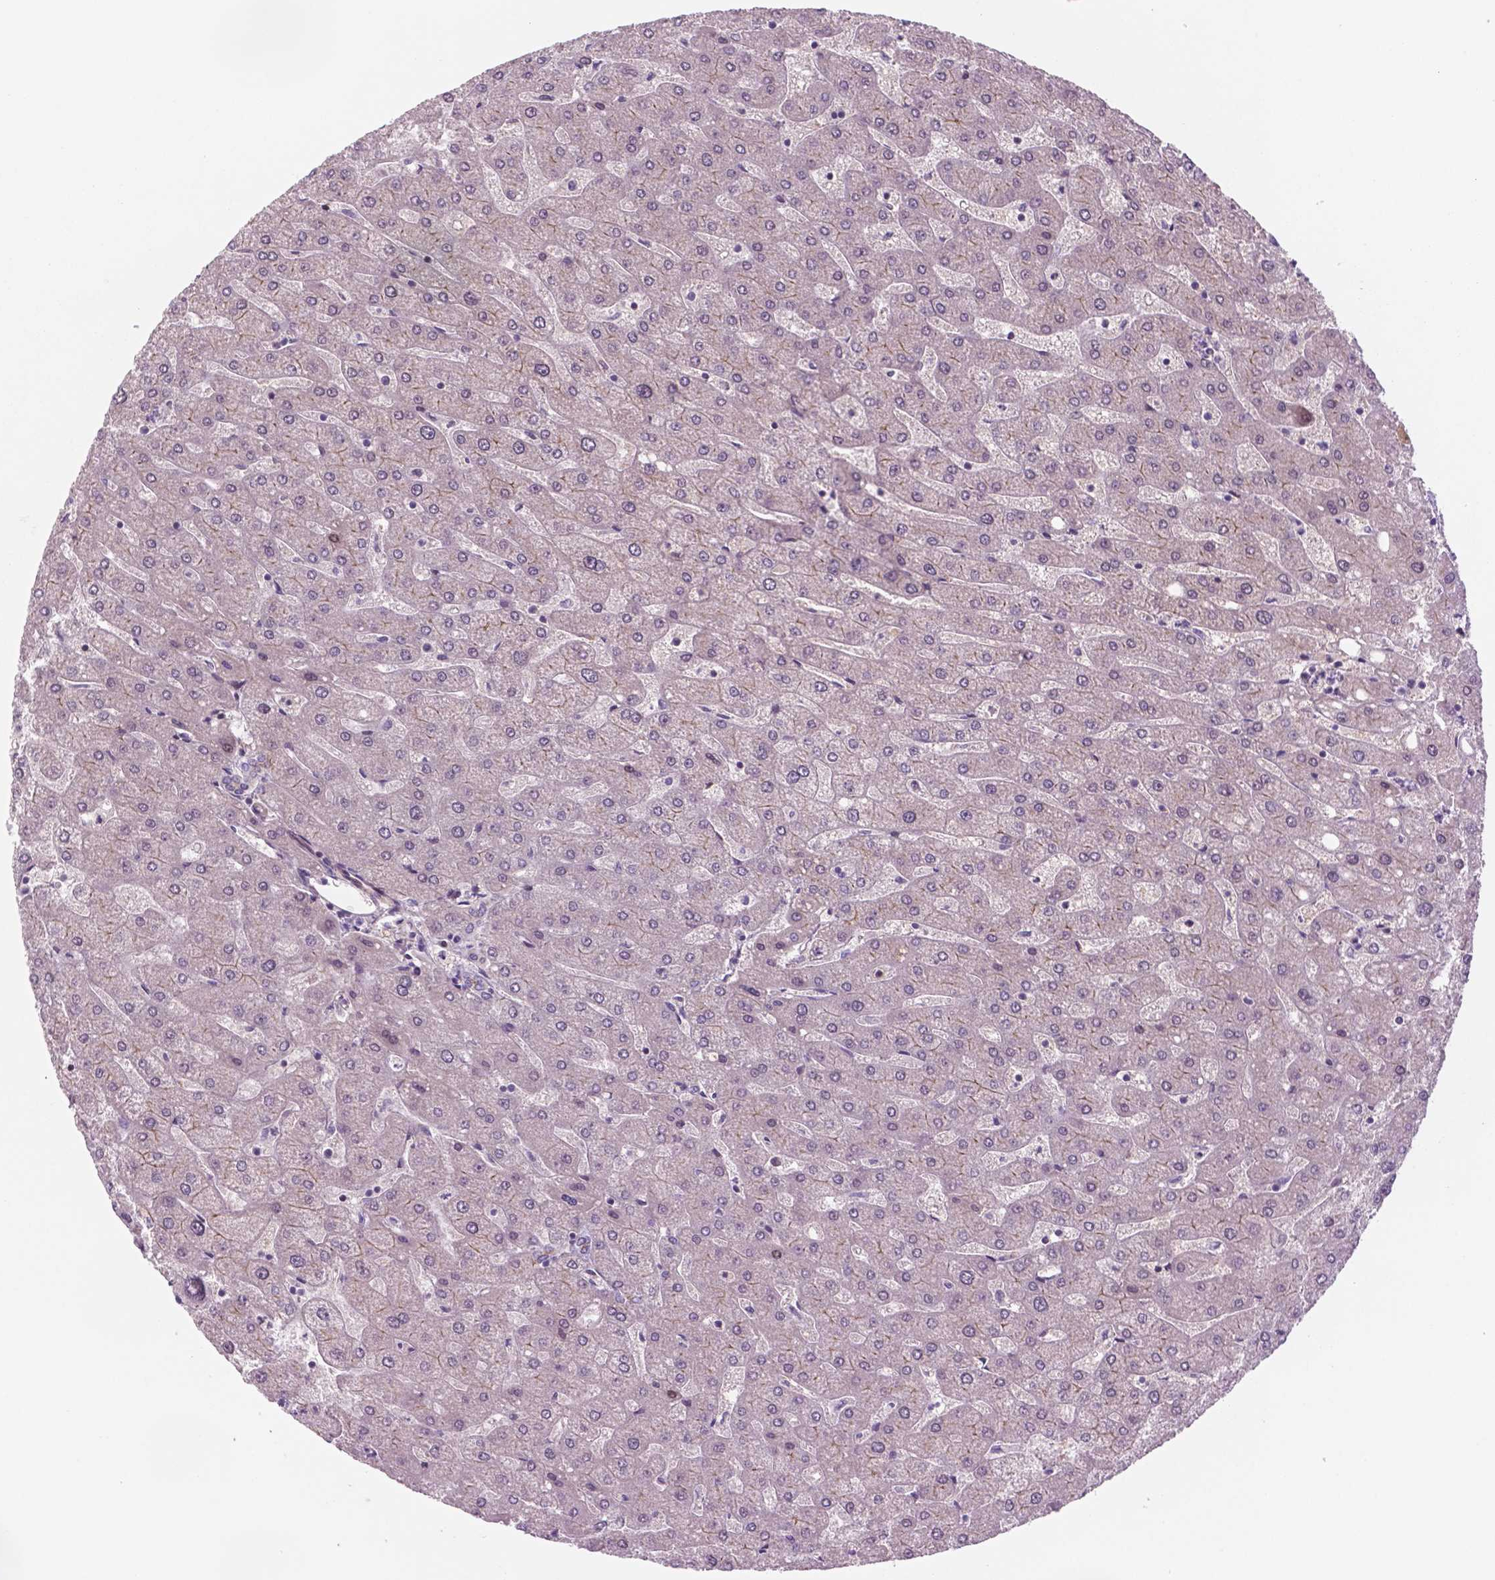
{"staining": {"intensity": "moderate", "quantity": "<25%", "location": "cytoplasmic/membranous"}, "tissue": "liver", "cell_type": "Cholangiocytes", "image_type": "normal", "snomed": [{"axis": "morphology", "description": "Normal tissue, NOS"}, {"axis": "topography", "description": "Liver"}], "caption": "Immunohistochemistry (IHC) micrograph of unremarkable liver stained for a protein (brown), which reveals low levels of moderate cytoplasmic/membranous staining in approximately <25% of cholangiocytes.", "gene": "RND3", "patient": {"sex": "male", "age": 67}}